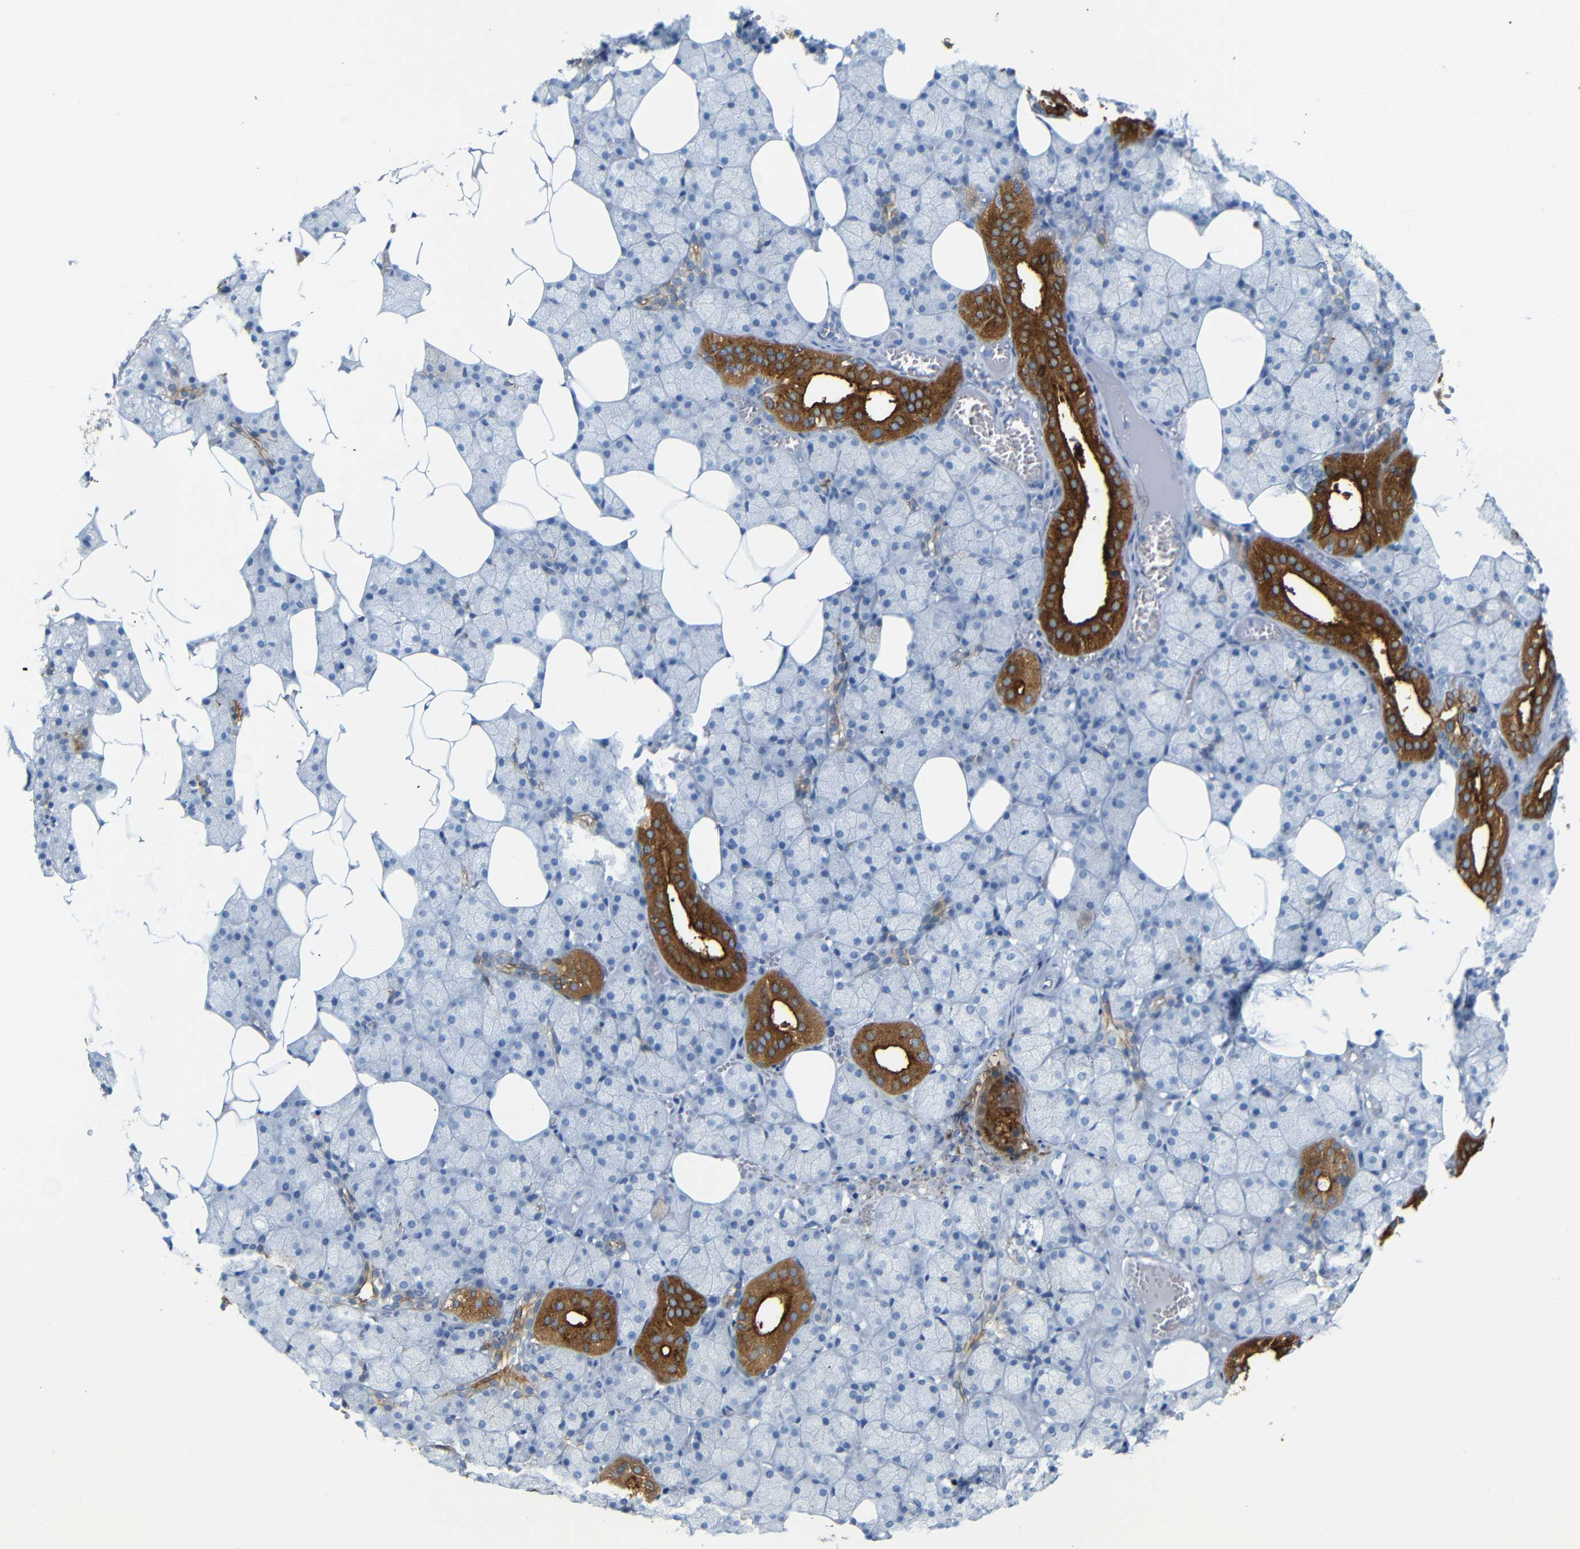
{"staining": {"intensity": "strong", "quantity": "<25%", "location": "cytoplasmic/membranous"}, "tissue": "salivary gland", "cell_type": "Glandular cells", "image_type": "normal", "snomed": [{"axis": "morphology", "description": "Normal tissue, NOS"}, {"axis": "topography", "description": "Salivary gland"}], "caption": "Strong cytoplasmic/membranous protein staining is appreciated in about <25% of glandular cells in salivary gland.", "gene": "DYNAP", "patient": {"sex": "male", "age": 62}}